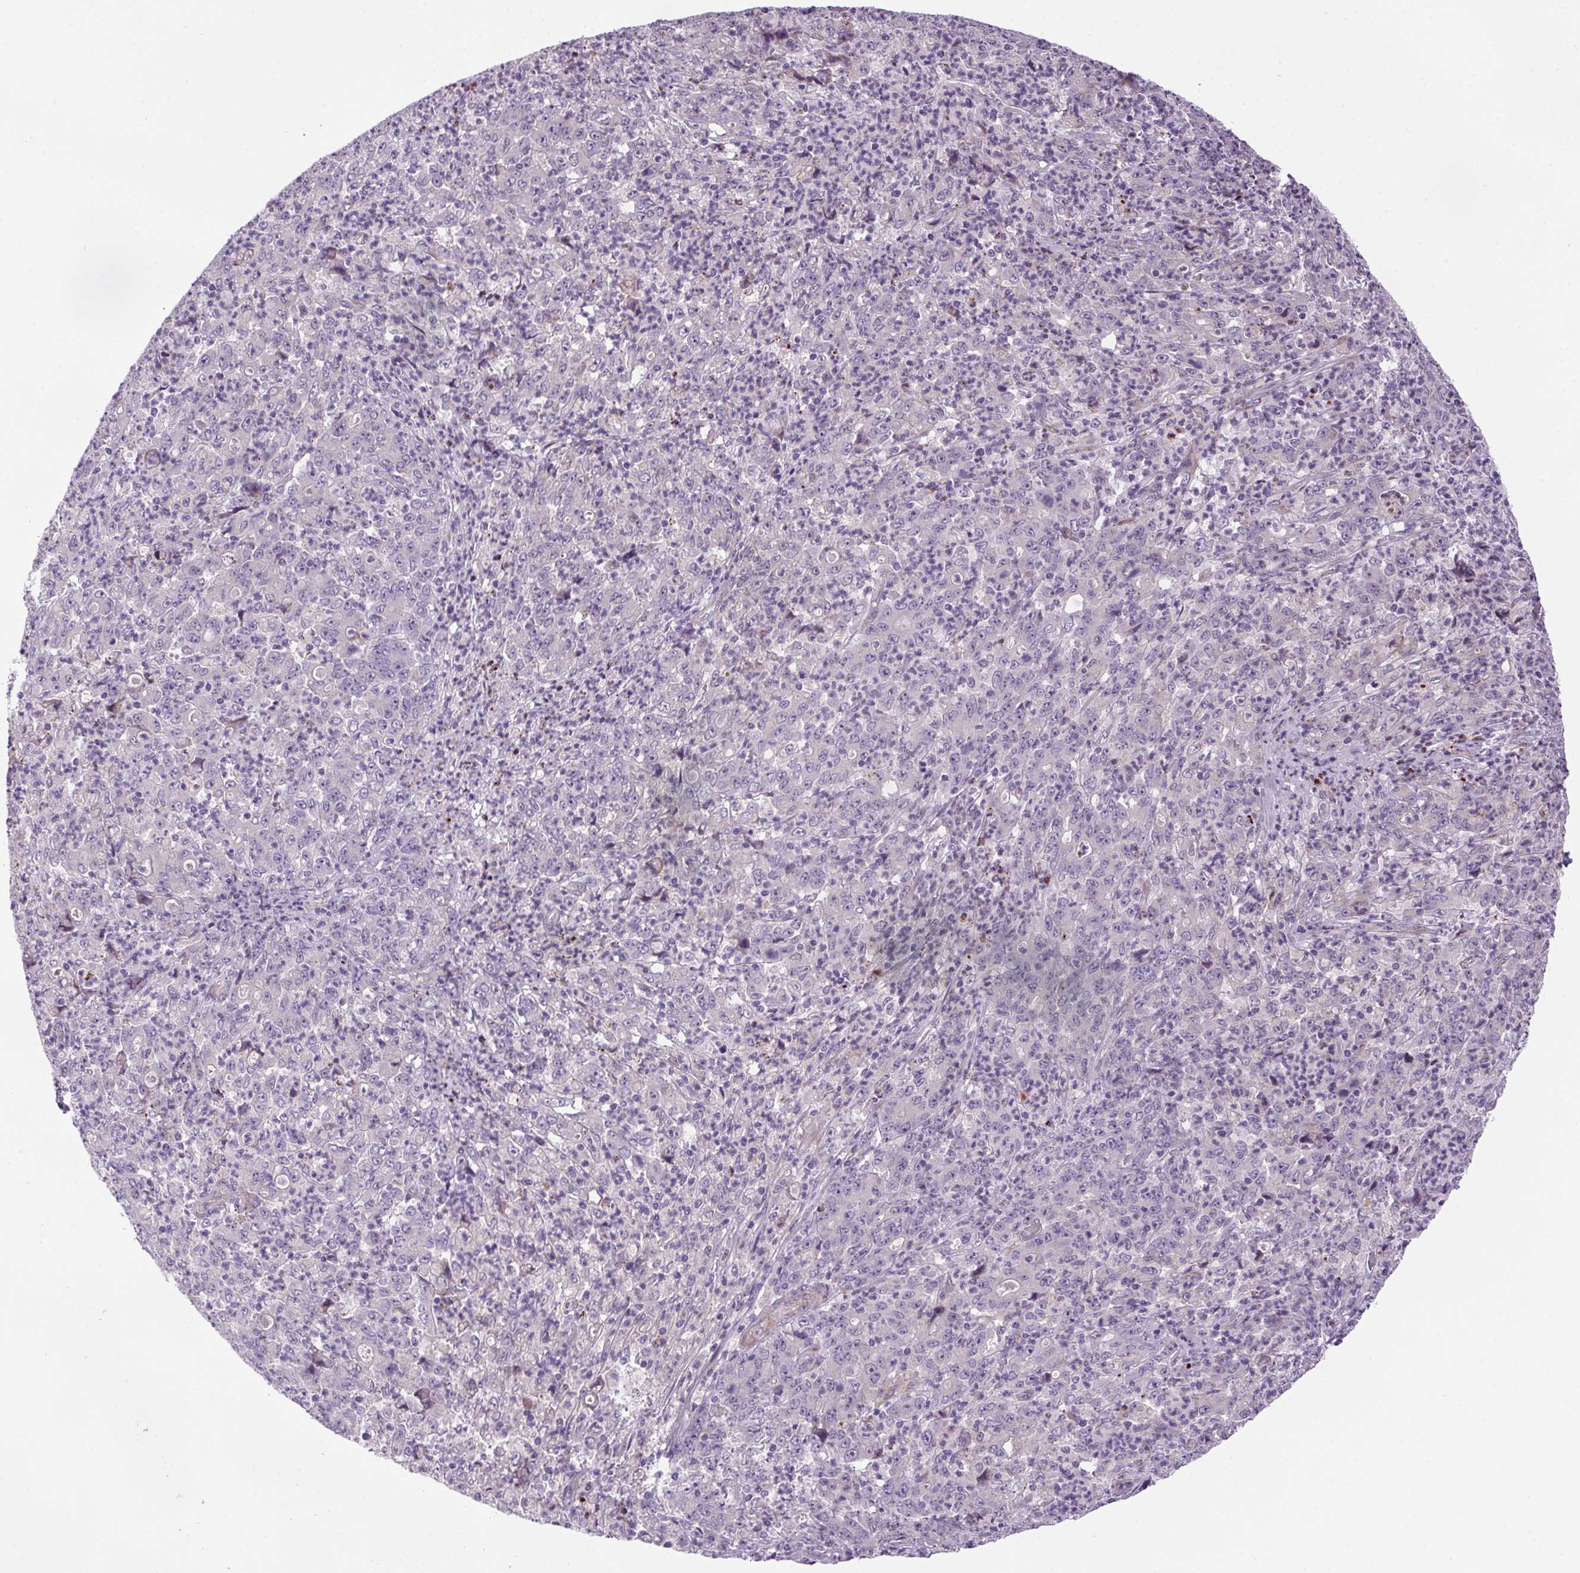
{"staining": {"intensity": "negative", "quantity": "none", "location": "none"}, "tissue": "stomach cancer", "cell_type": "Tumor cells", "image_type": "cancer", "snomed": [{"axis": "morphology", "description": "Adenocarcinoma, NOS"}, {"axis": "topography", "description": "Stomach, lower"}], "caption": "An image of human stomach cancer (adenocarcinoma) is negative for staining in tumor cells. The staining was performed using DAB (3,3'-diaminobenzidine) to visualize the protein expression in brown, while the nuclei were stained in blue with hematoxylin (Magnification: 20x).", "gene": "LRRTM1", "patient": {"sex": "female", "age": 71}}